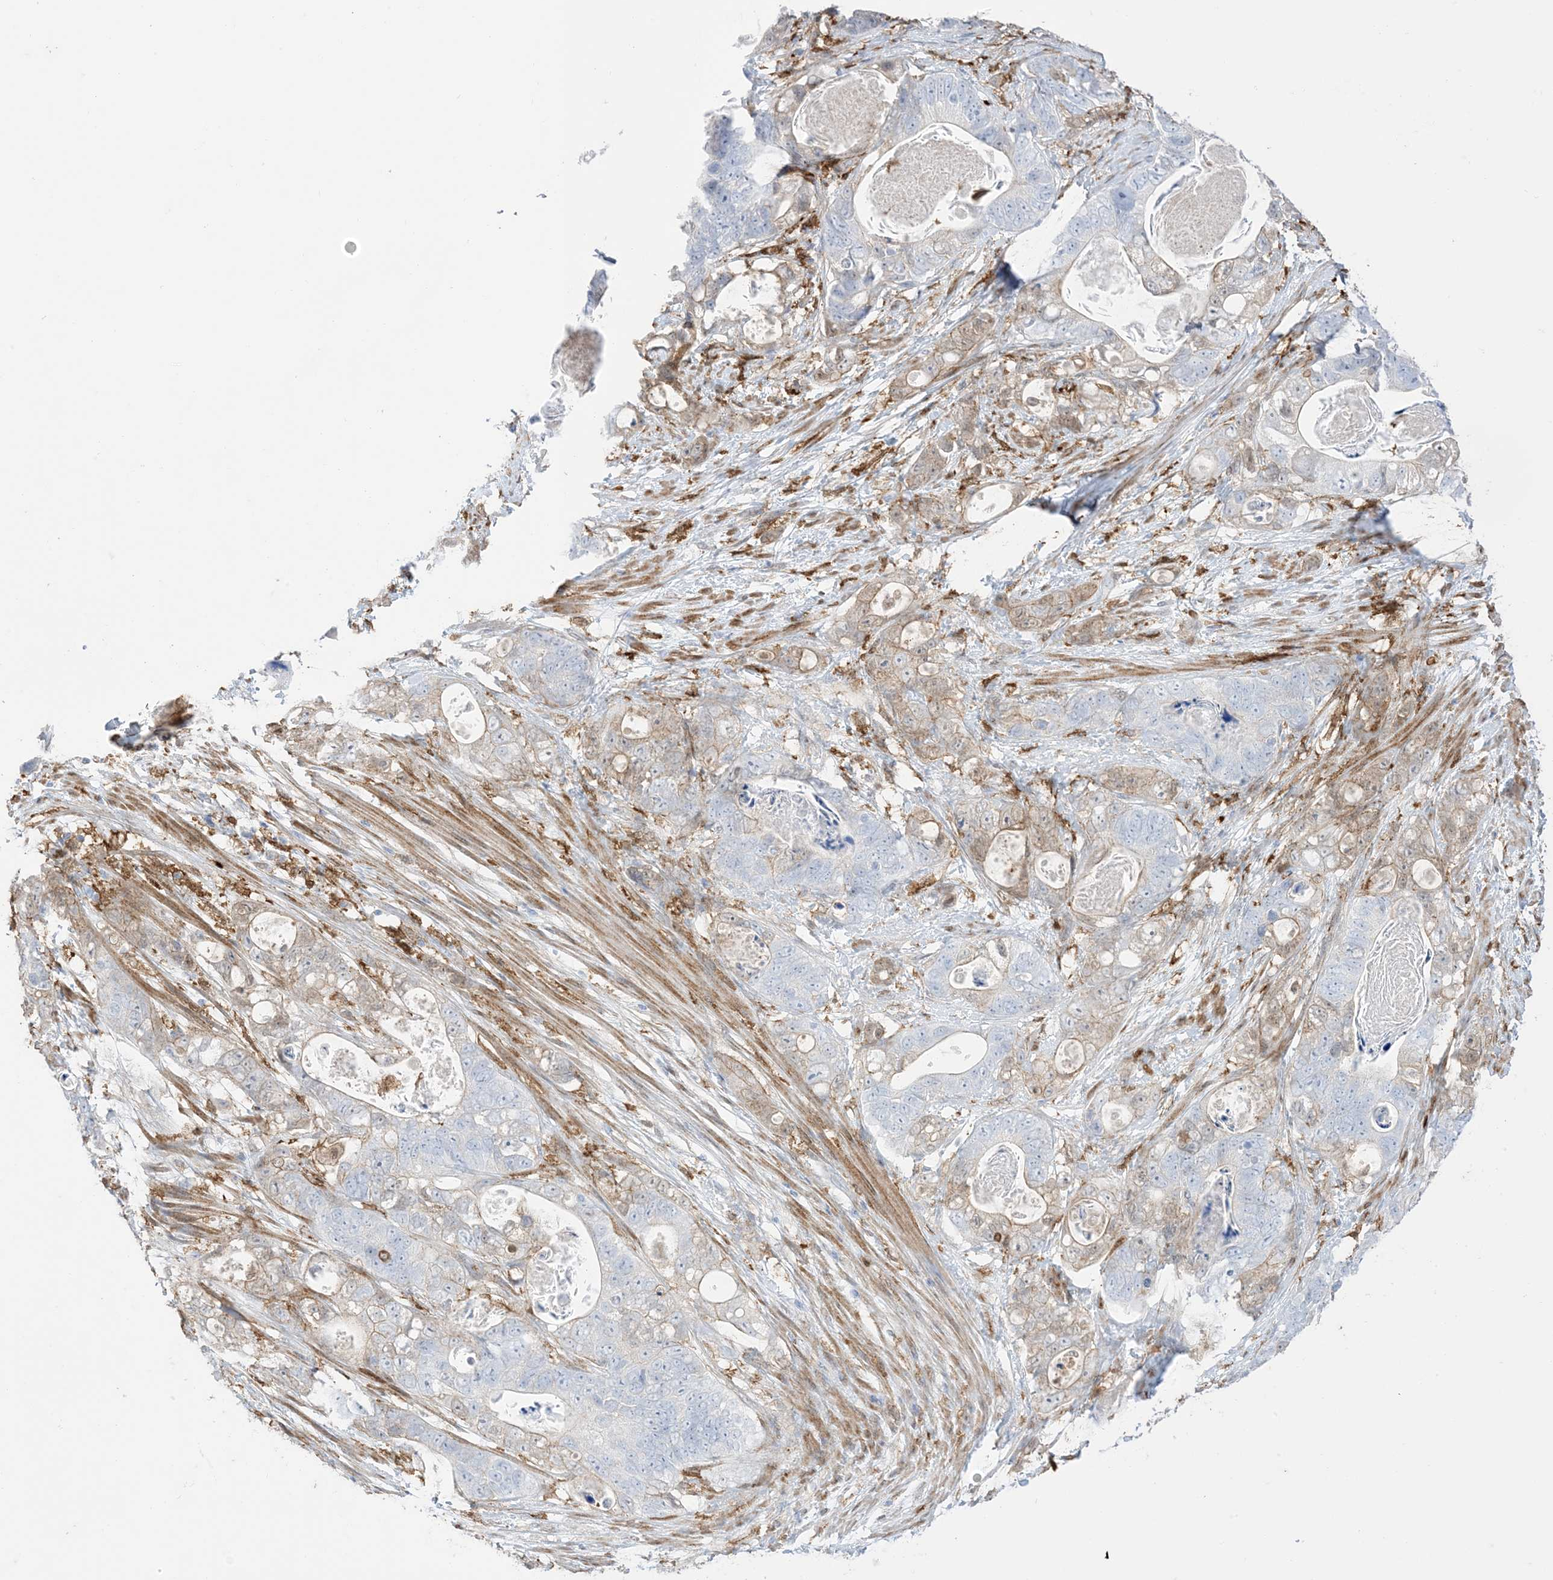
{"staining": {"intensity": "negative", "quantity": "none", "location": "none"}, "tissue": "stomach cancer", "cell_type": "Tumor cells", "image_type": "cancer", "snomed": [{"axis": "morphology", "description": "Normal tissue, NOS"}, {"axis": "morphology", "description": "Adenocarcinoma, NOS"}, {"axis": "topography", "description": "Stomach"}], "caption": "Tumor cells show no significant protein expression in stomach adenocarcinoma.", "gene": "GSN", "patient": {"sex": "female", "age": 89}}